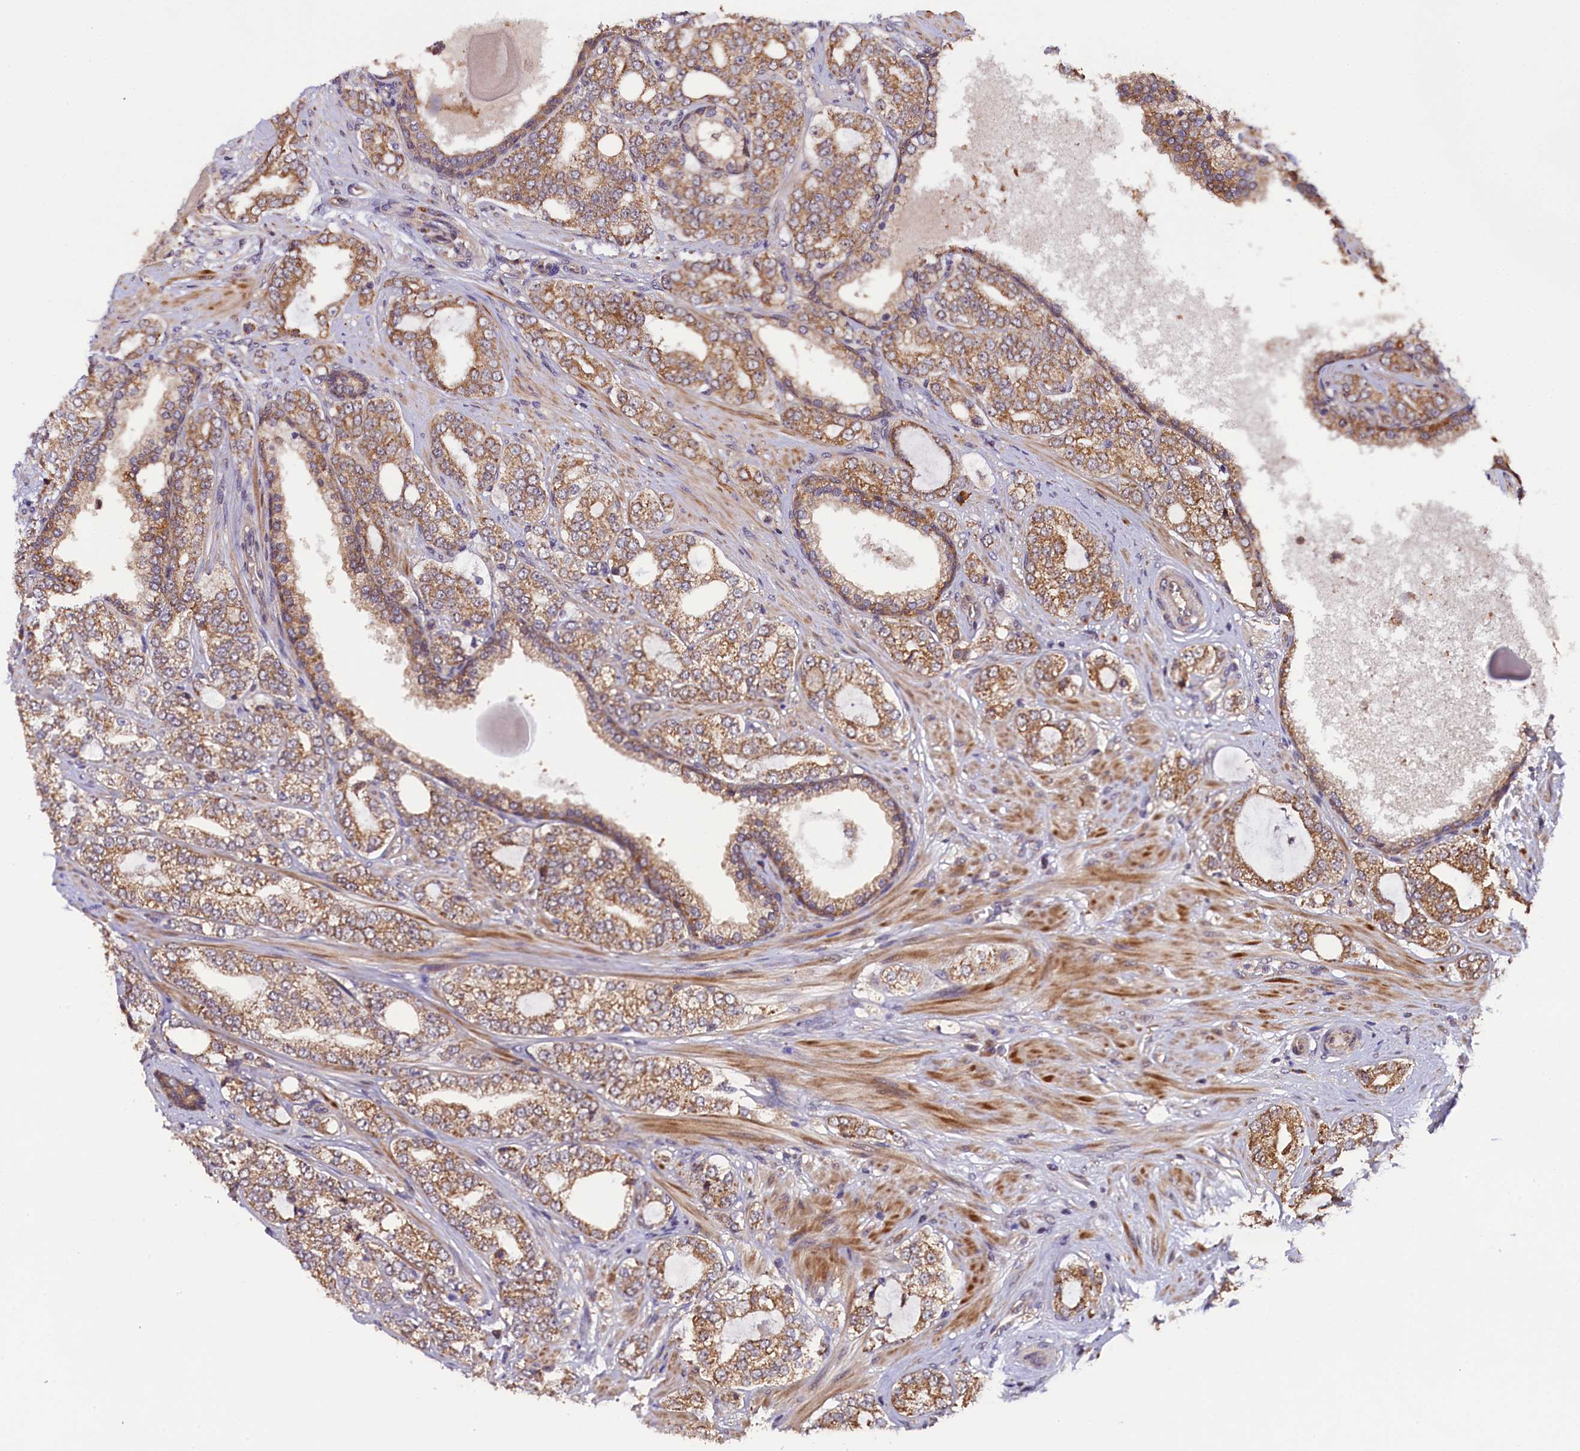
{"staining": {"intensity": "moderate", "quantity": ">75%", "location": "cytoplasmic/membranous"}, "tissue": "prostate cancer", "cell_type": "Tumor cells", "image_type": "cancer", "snomed": [{"axis": "morphology", "description": "Adenocarcinoma, High grade"}, {"axis": "topography", "description": "Prostate"}], "caption": "Immunohistochemistry (IHC) of human prostate cancer (high-grade adenocarcinoma) displays medium levels of moderate cytoplasmic/membranous positivity in approximately >75% of tumor cells.", "gene": "DOHH", "patient": {"sex": "male", "age": 64}}